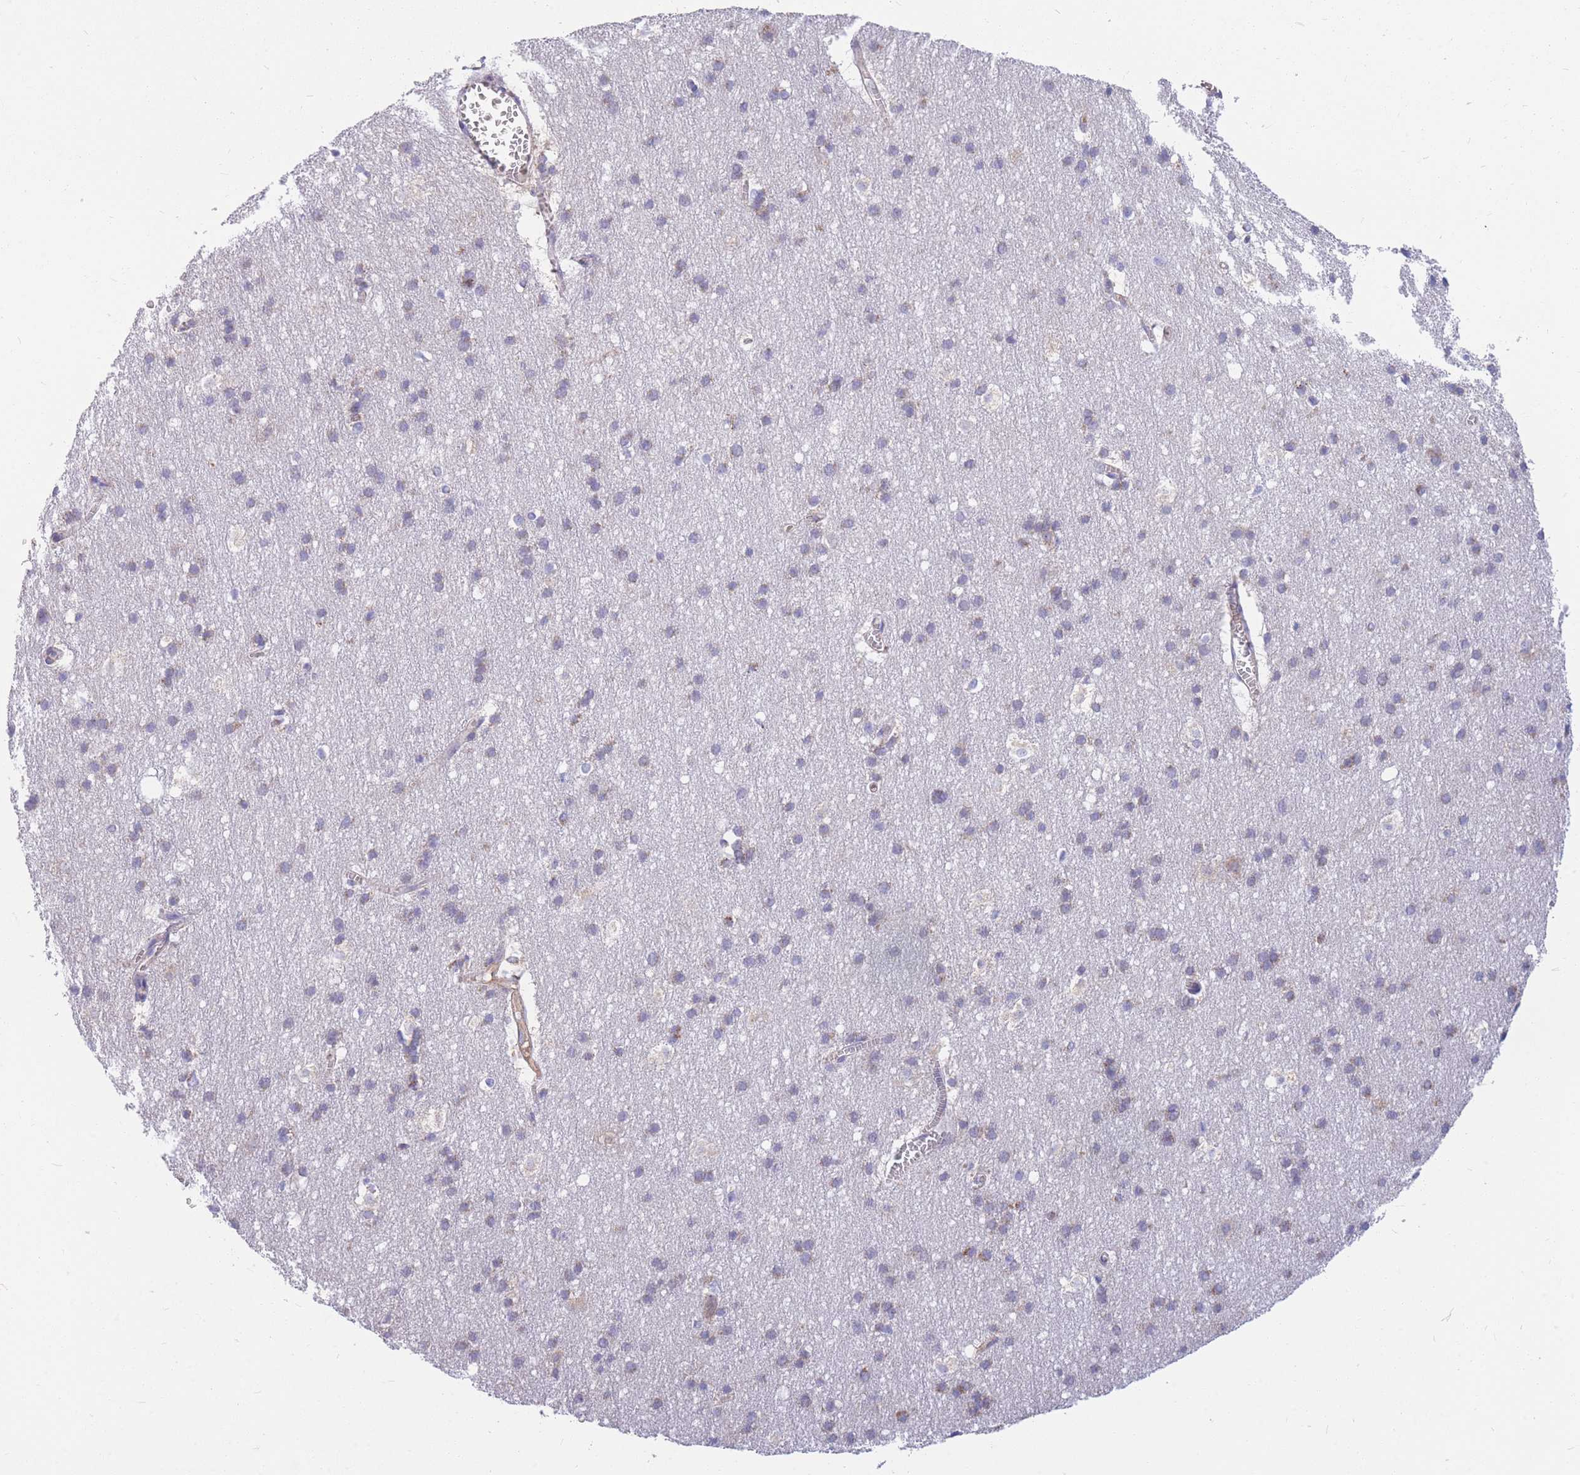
{"staining": {"intensity": "negative", "quantity": "none", "location": "none"}, "tissue": "cerebral cortex", "cell_type": "Endothelial cells", "image_type": "normal", "snomed": [{"axis": "morphology", "description": "Normal tissue, NOS"}, {"axis": "topography", "description": "Cerebral cortex"}], "caption": "A high-resolution photomicrograph shows immunohistochemistry (IHC) staining of benign cerebral cortex, which reveals no significant positivity in endothelial cells.", "gene": "MRPS9", "patient": {"sex": "male", "age": 54}}